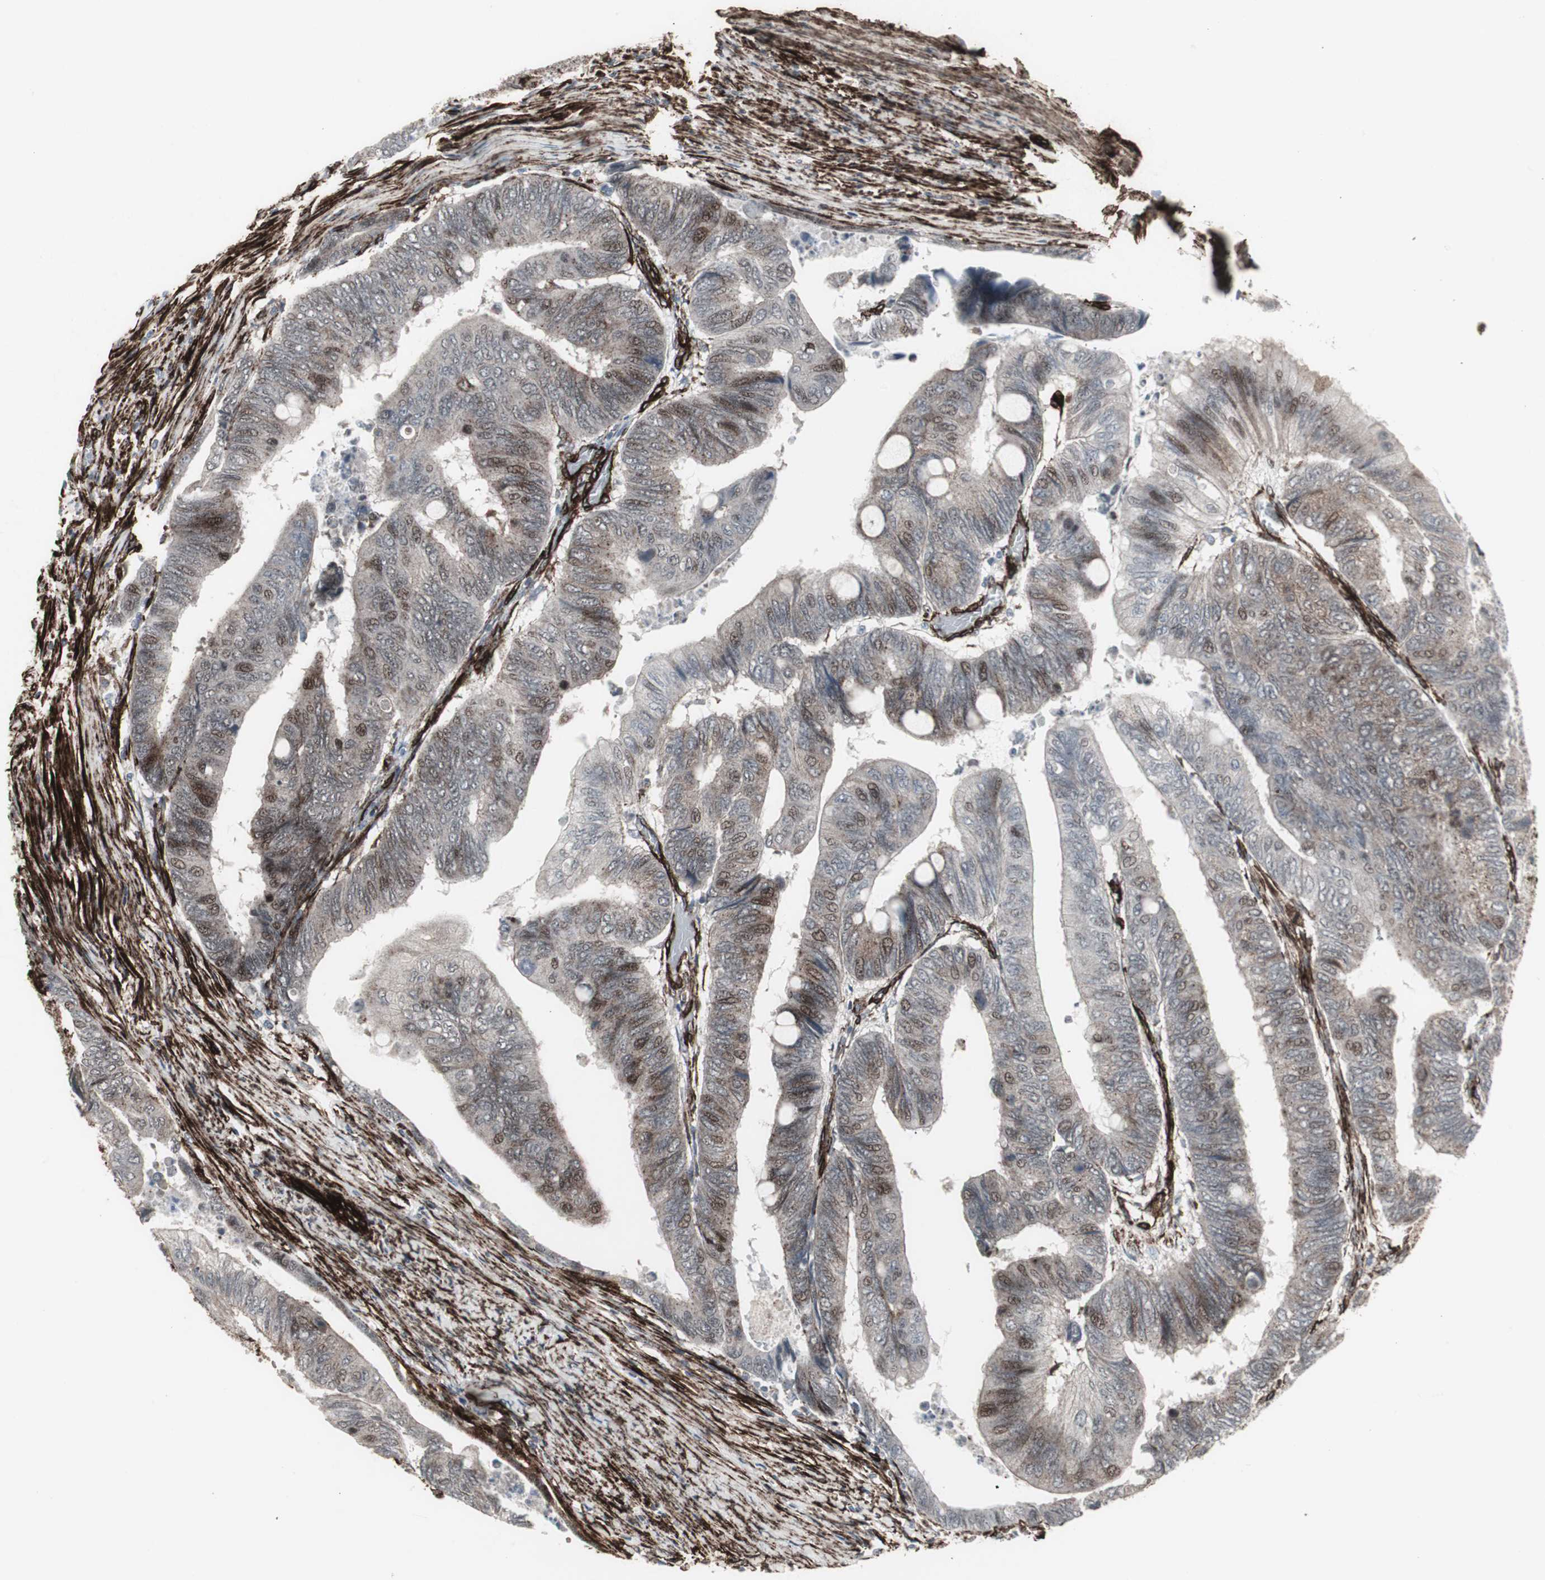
{"staining": {"intensity": "moderate", "quantity": "<25%", "location": "cytoplasmic/membranous,nuclear"}, "tissue": "colorectal cancer", "cell_type": "Tumor cells", "image_type": "cancer", "snomed": [{"axis": "morphology", "description": "Normal tissue, NOS"}, {"axis": "morphology", "description": "Adenocarcinoma, NOS"}, {"axis": "topography", "description": "Rectum"}, {"axis": "topography", "description": "Peripheral nerve tissue"}], "caption": "A photomicrograph showing moderate cytoplasmic/membranous and nuclear positivity in approximately <25% of tumor cells in colorectal adenocarcinoma, as visualized by brown immunohistochemical staining.", "gene": "PDGFA", "patient": {"sex": "male", "age": 92}}